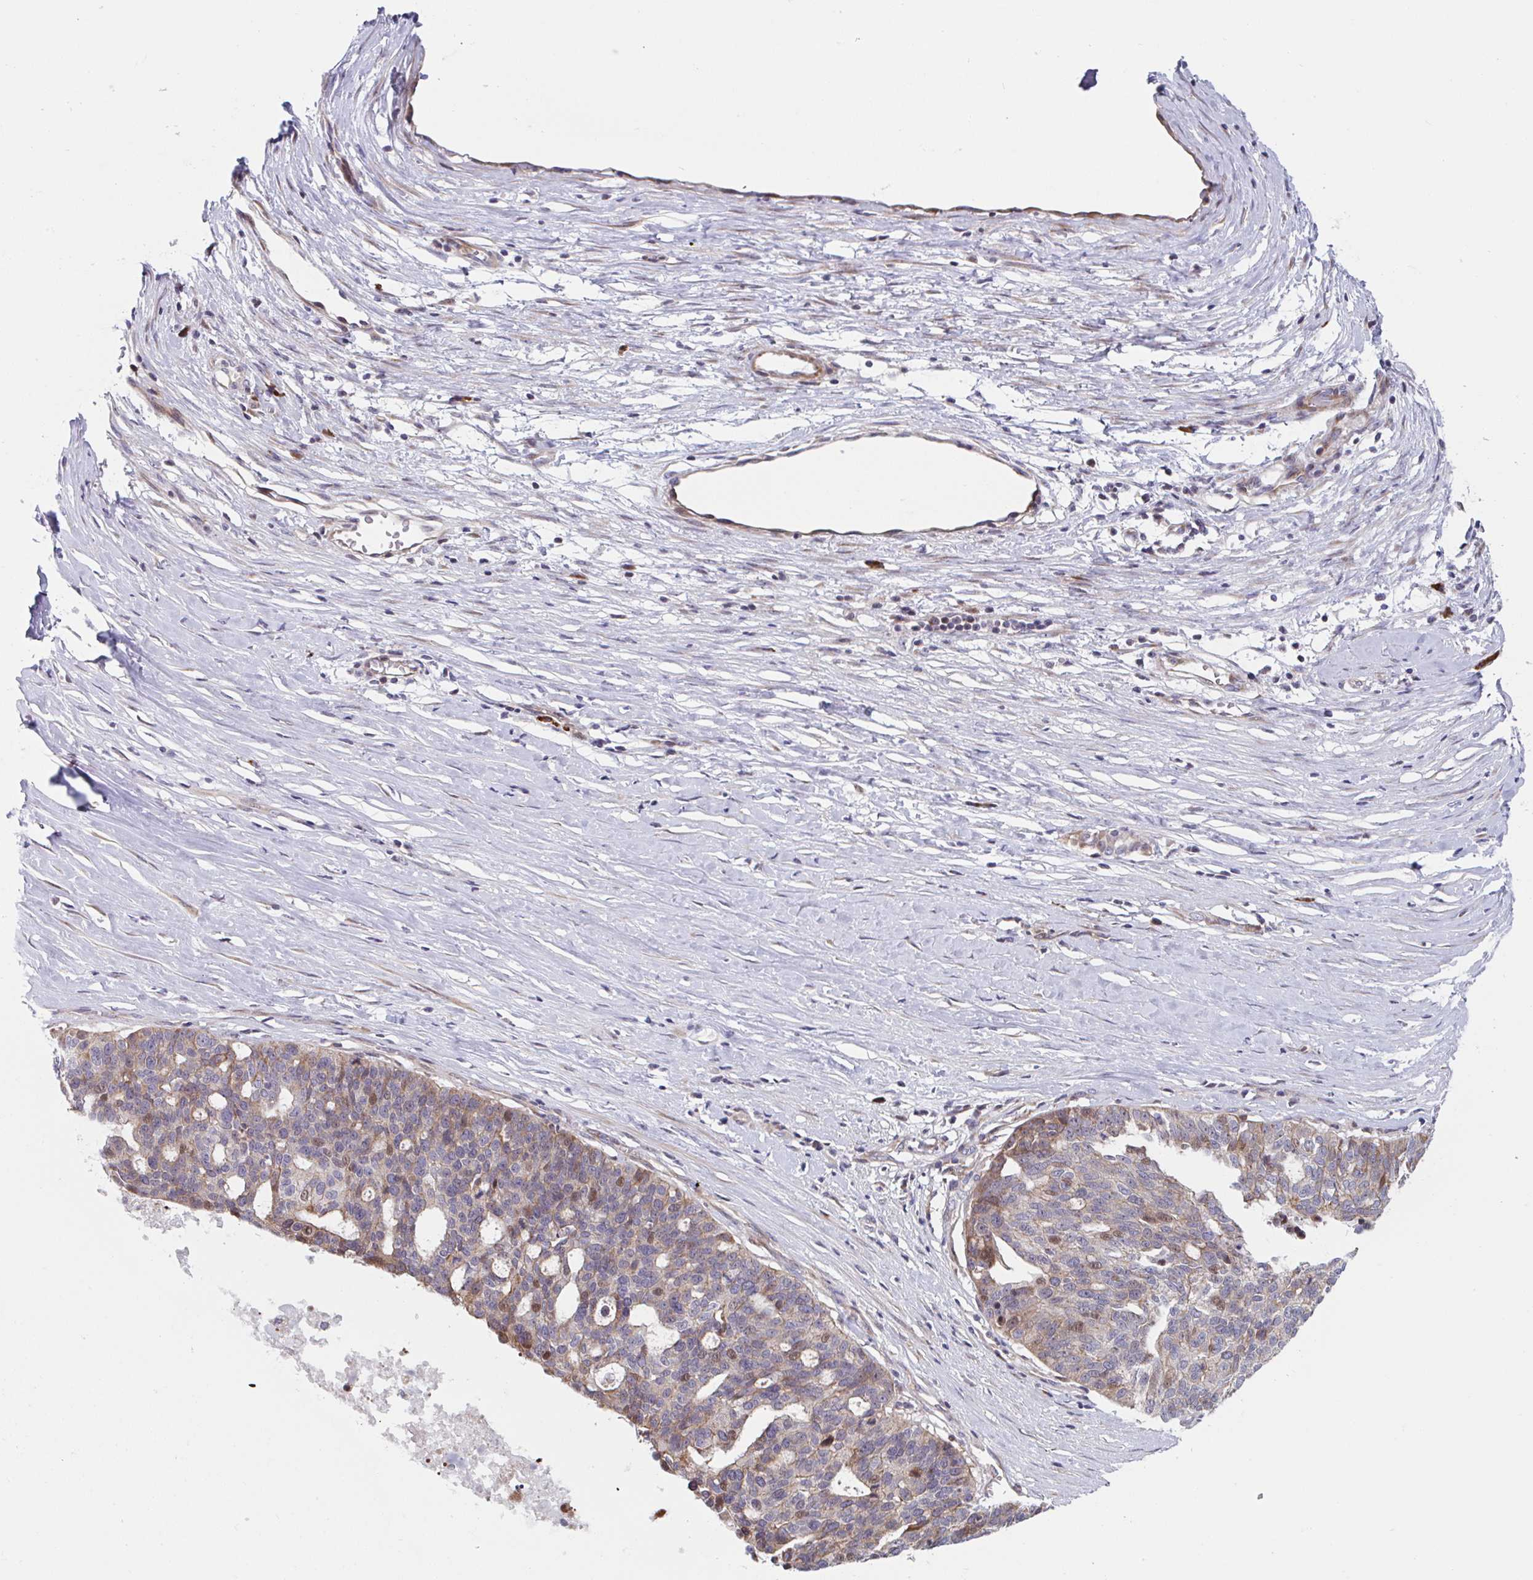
{"staining": {"intensity": "moderate", "quantity": "<25%", "location": "cytoplasmic/membranous,nuclear"}, "tissue": "ovarian cancer", "cell_type": "Tumor cells", "image_type": "cancer", "snomed": [{"axis": "morphology", "description": "Cystadenocarcinoma, serous, NOS"}, {"axis": "topography", "description": "Ovary"}], "caption": "A histopathology image of ovarian cancer stained for a protein reveals moderate cytoplasmic/membranous and nuclear brown staining in tumor cells. The protein is shown in brown color, while the nuclei are stained blue.", "gene": "DUXA", "patient": {"sex": "female", "age": 59}}